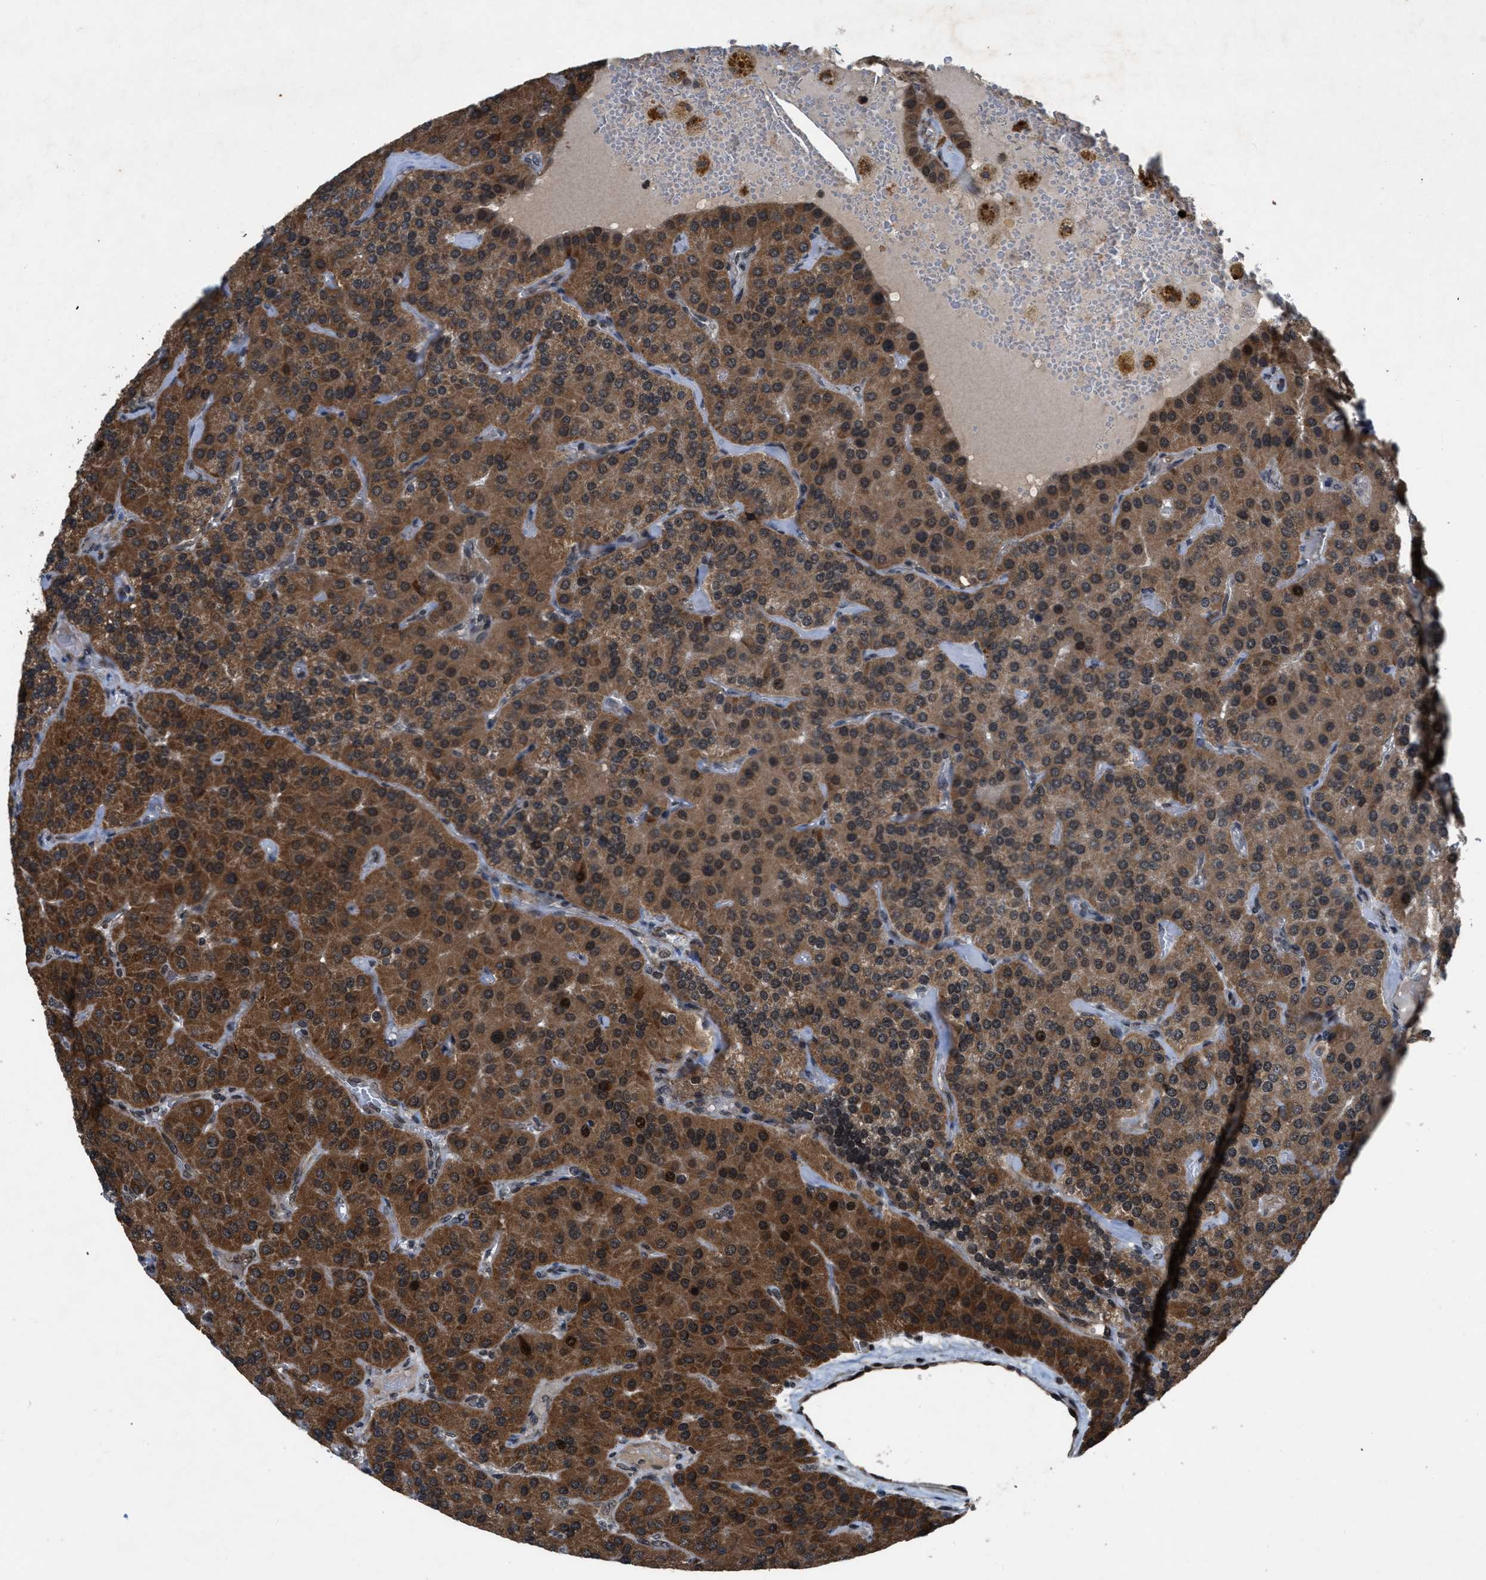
{"staining": {"intensity": "strong", "quantity": ">75%", "location": "cytoplasmic/membranous,nuclear"}, "tissue": "parathyroid gland", "cell_type": "Glandular cells", "image_type": "normal", "snomed": [{"axis": "morphology", "description": "Normal tissue, NOS"}, {"axis": "morphology", "description": "Adenoma, NOS"}, {"axis": "topography", "description": "Parathyroid gland"}], "caption": "IHC of benign parathyroid gland shows high levels of strong cytoplasmic/membranous,nuclear expression in approximately >75% of glandular cells.", "gene": "ZNHIT1", "patient": {"sex": "female", "age": 86}}